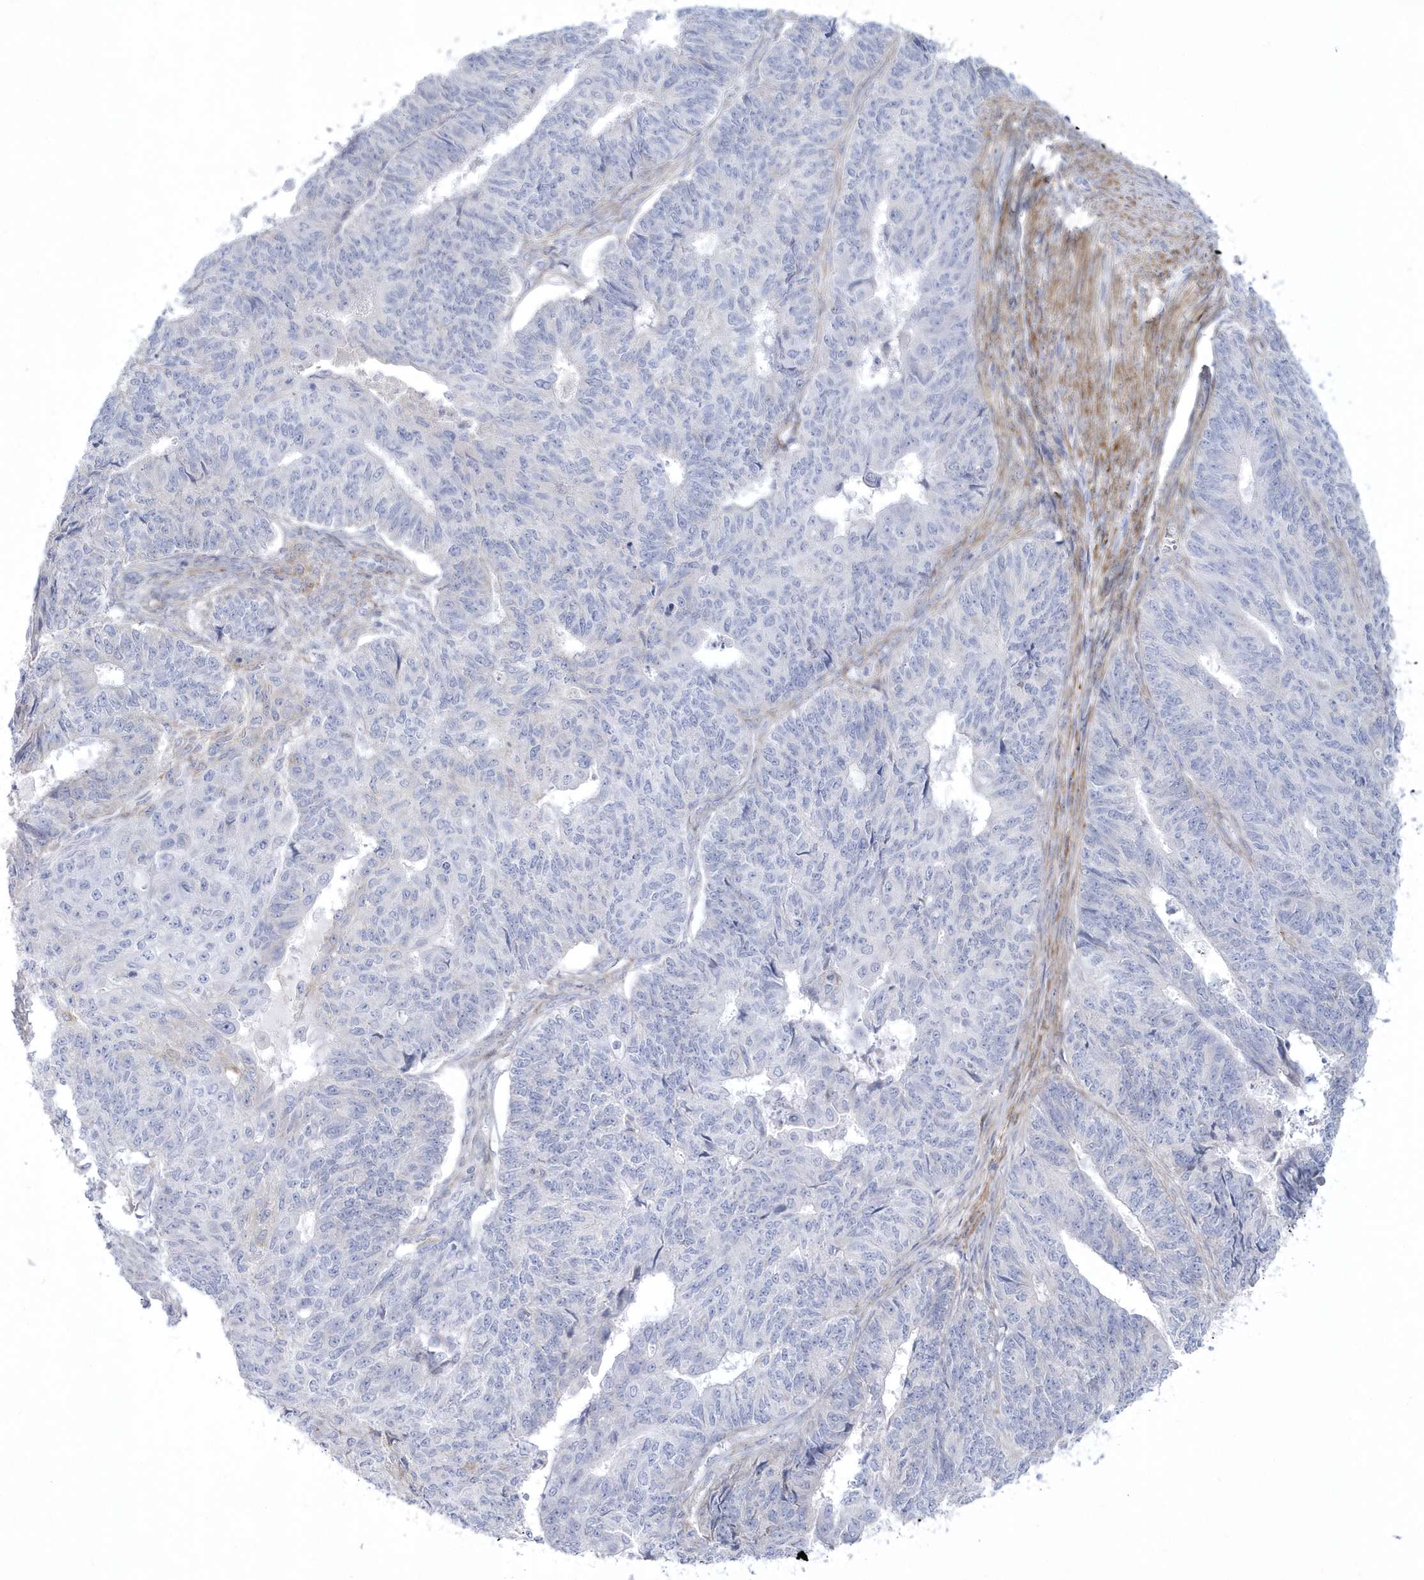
{"staining": {"intensity": "negative", "quantity": "none", "location": "none"}, "tissue": "endometrial cancer", "cell_type": "Tumor cells", "image_type": "cancer", "snomed": [{"axis": "morphology", "description": "Adenocarcinoma, NOS"}, {"axis": "topography", "description": "Endometrium"}], "caption": "DAB immunohistochemical staining of human adenocarcinoma (endometrial) shows no significant staining in tumor cells.", "gene": "WDR27", "patient": {"sex": "female", "age": 32}}